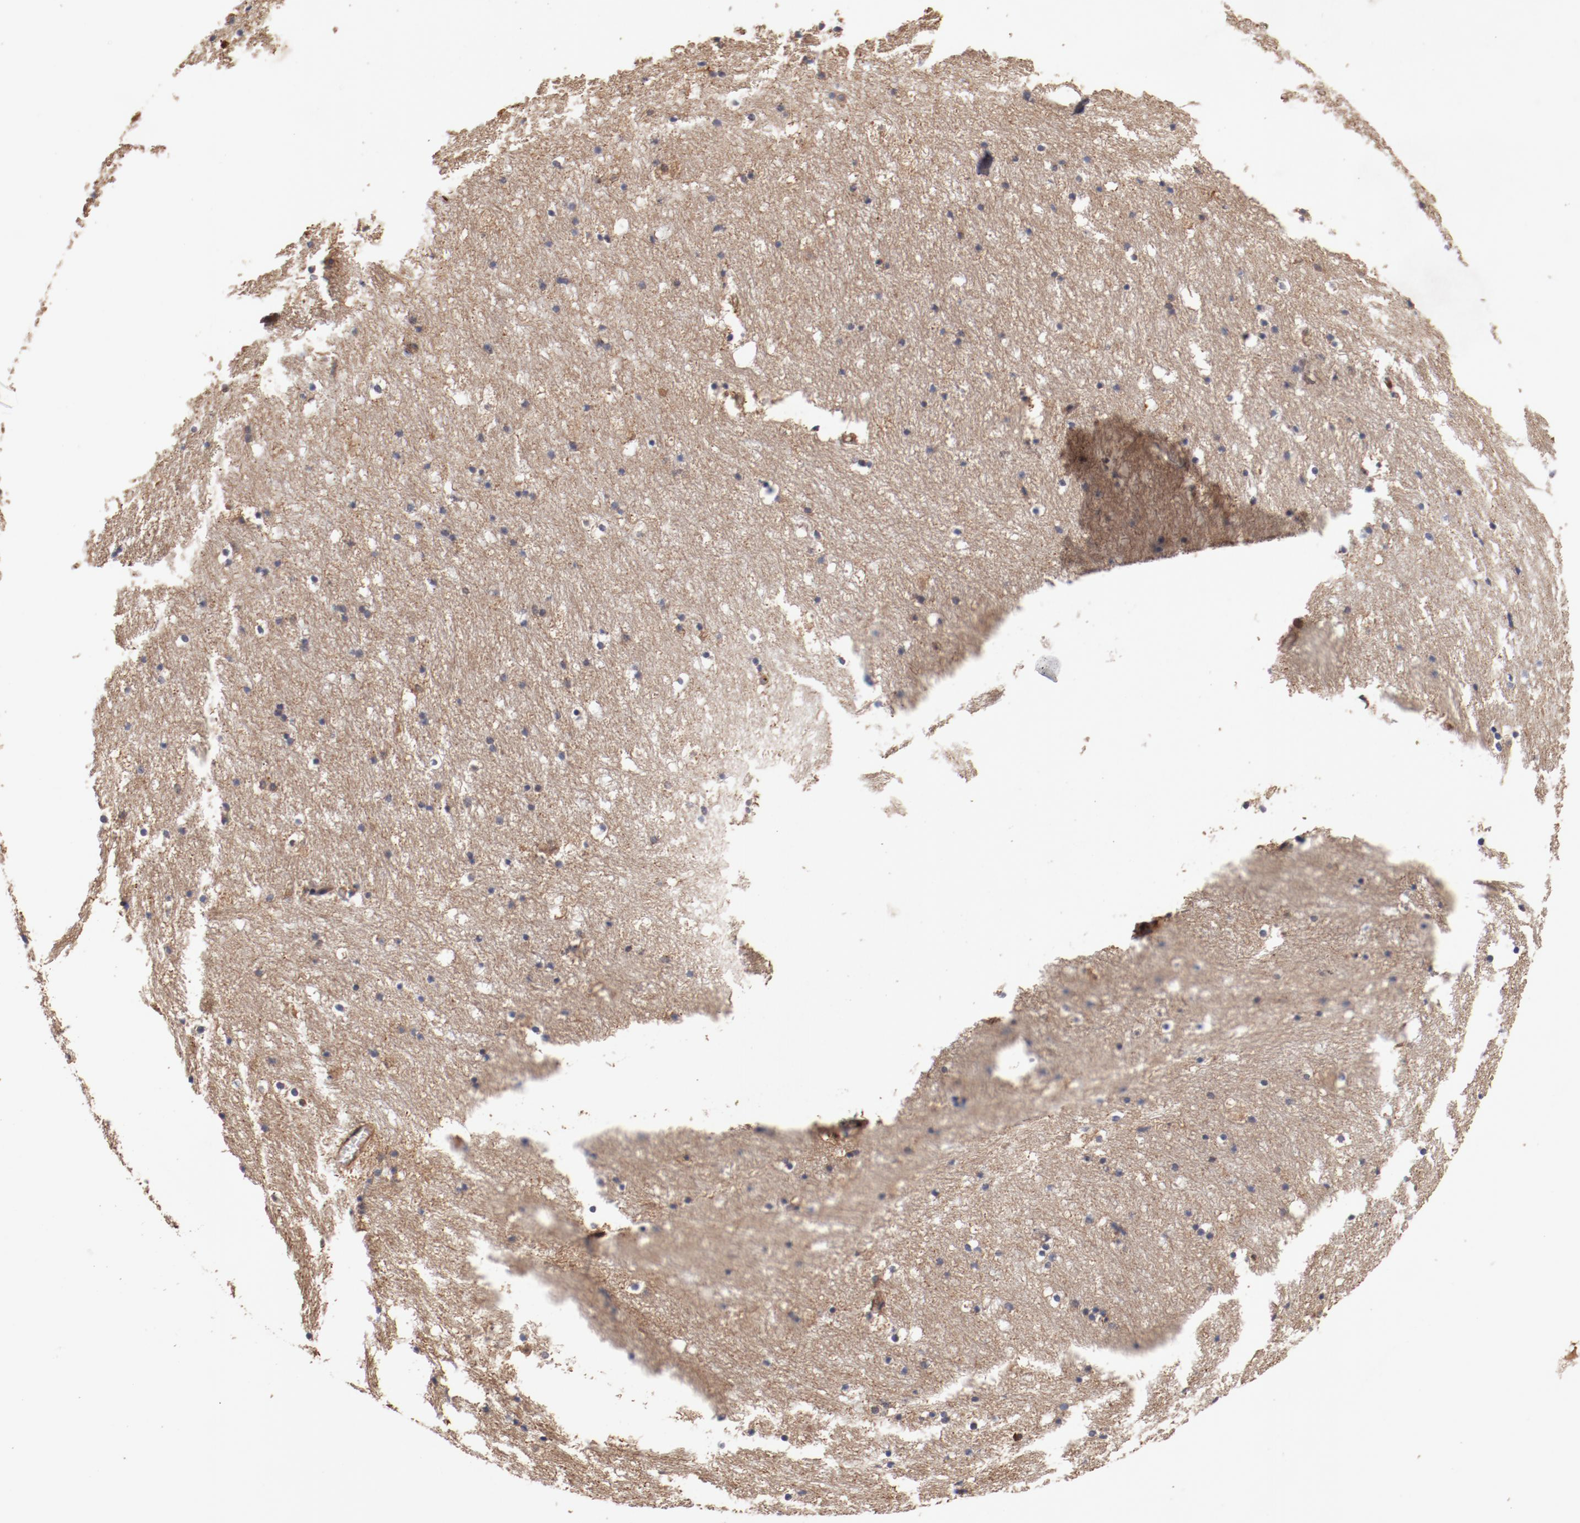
{"staining": {"intensity": "weak", "quantity": ">75%", "location": "cytoplasmic/membranous"}, "tissue": "caudate", "cell_type": "Glial cells", "image_type": "normal", "snomed": [{"axis": "morphology", "description": "Normal tissue, NOS"}, {"axis": "topography", "description": "Lateral ventricle wall"}], "caption": "A brown stain highlights weak cytoplasmic/membranous positivity of a protein in glial cells of normal human caudate.", "gene": "GUF1", "patient": {"sex": "male", "age": 45}}